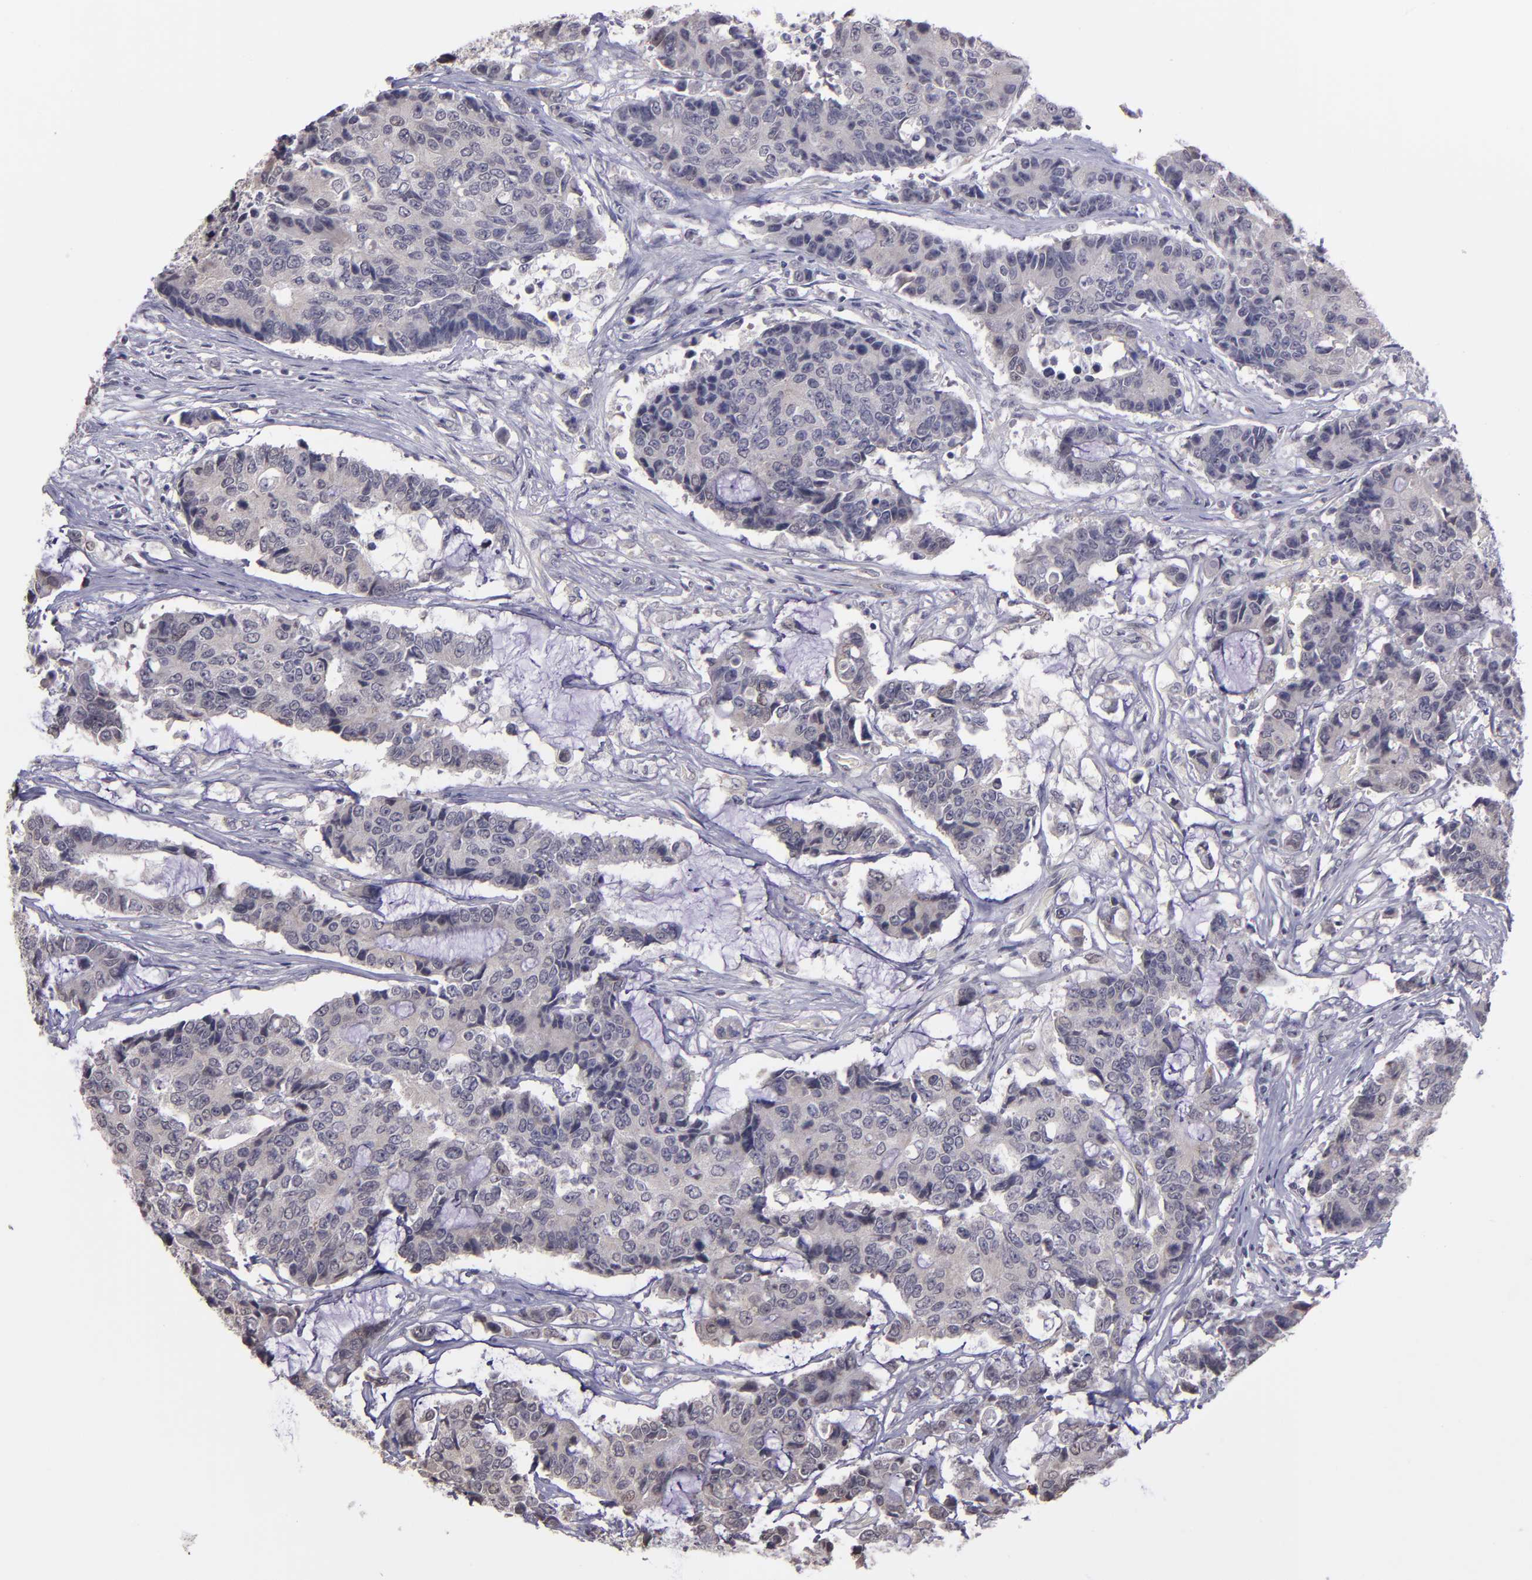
{"staining": {"intensity": "weak", "quantity": ">75%", "location": "cytoplasmic/membranous"}, "tissue": "colorectal cancer", "cell_type": "Tumor cells", "image_type": "cancer", "snomed": [{"axis": "morphology", "description": "Adenocarcinoma, NOS"}, {"axis": "topography", "description": "Colon"}], "caption": "The immunohistochemical stain highlights weak cytoplasmic/membranous positivity in tumor cells of adenocarcinoma (colorectal) tissue. The protein of interest is stained brown, and the nuclei are stained in blue (DAB IHC with brightfield microscopy, high magnification).", "gene": "NRXN3", "patient": {"sex": "female", "age": 86}}